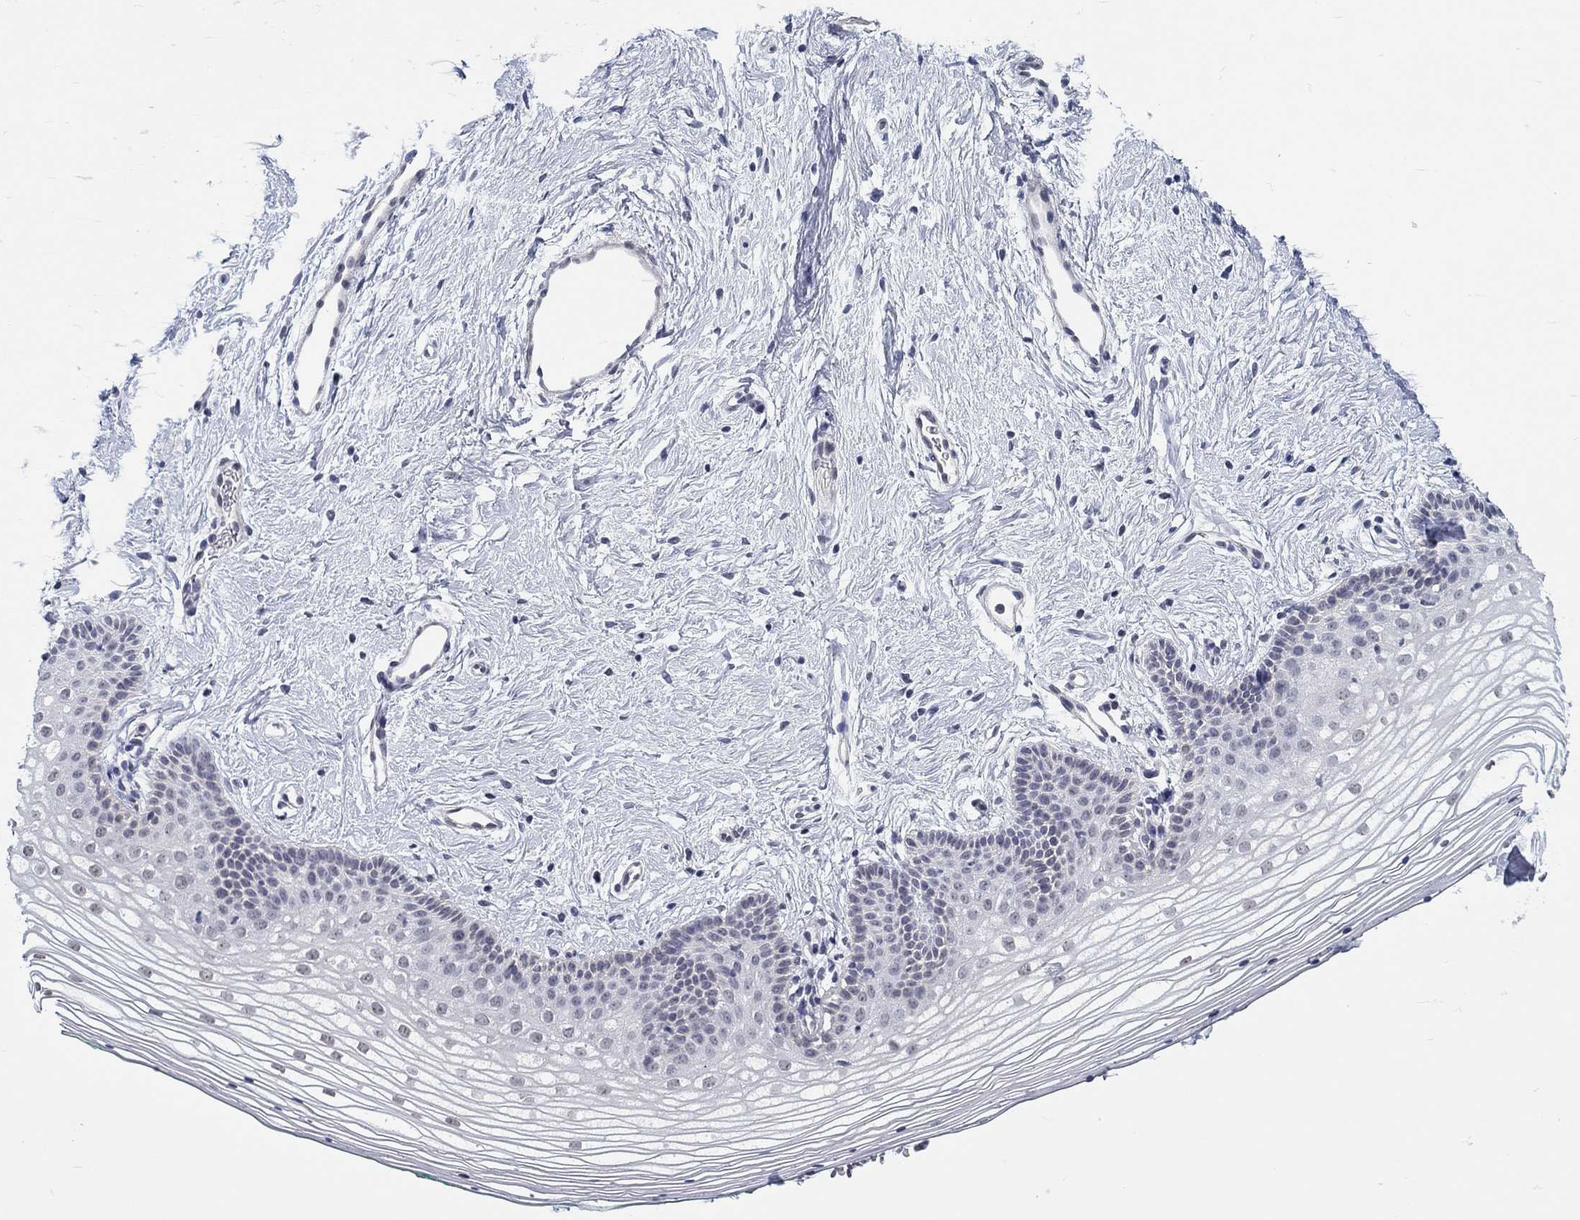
{"staining": {"intensity": "negative", "quantity": "none", "location": "none"}, "tissue": "vagina", "cell_type": "Squamous epithelial cells", "image_type": "normal", "snomed": [{"axis": "morphology", "description": "Normal tissue, NOS"}, {"axis": "topography", "description": "Vagina"}], "caption": "Squamous epithelial cells show no significant staining in unremarkable vagina. The staining is performed using DAB (3,3'-diaminobenzidine) brown chromogen with nuclei counter-stained in using hematoxylin.", "gene": "CRYGD", "patient": {"sex": "female", "age": 36}}